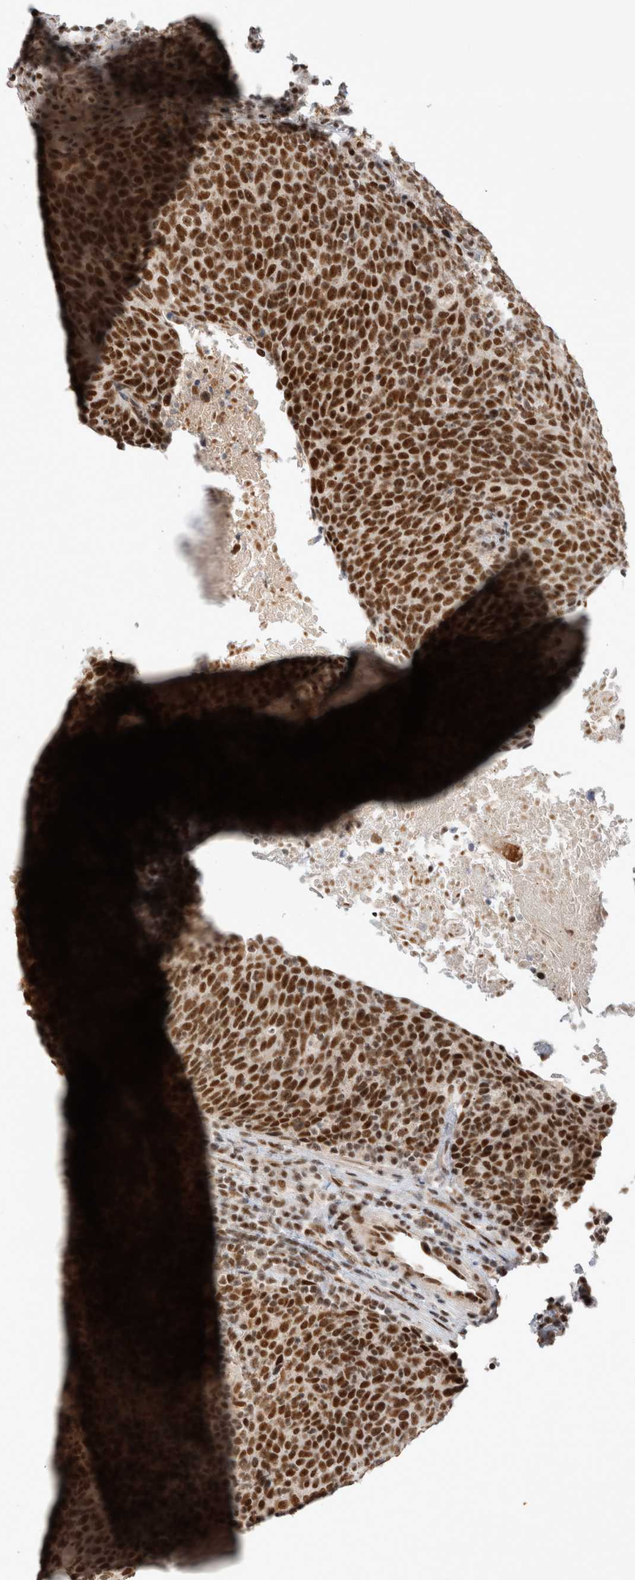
{"staining": {"intensity": "strong", "quantity": ">75%", "location": "nuclear"}, "tissue": "head and neck cancer", "cell_type": "Tumor cells", "image_type": "cancer", "snomed": [{"axis": "morphology", "description": "Squamous cell carcinoma, NOS"}, {"axis": "morphology", "description": "Squamous cell carcinoma, metastatic, NOS"}, {"axis": "topography", "description": "Lymph node"}, {"axis": "topography", "description": "Head-Neck"}], "caption": "Immunohistochemistry of head and neck squamous cell carcinoma reveals high levels of strong nuclear expression in approximately >75% of tumor cells.", "gene": "EYA2", "patient": {"sex": "male", "age": 62}}